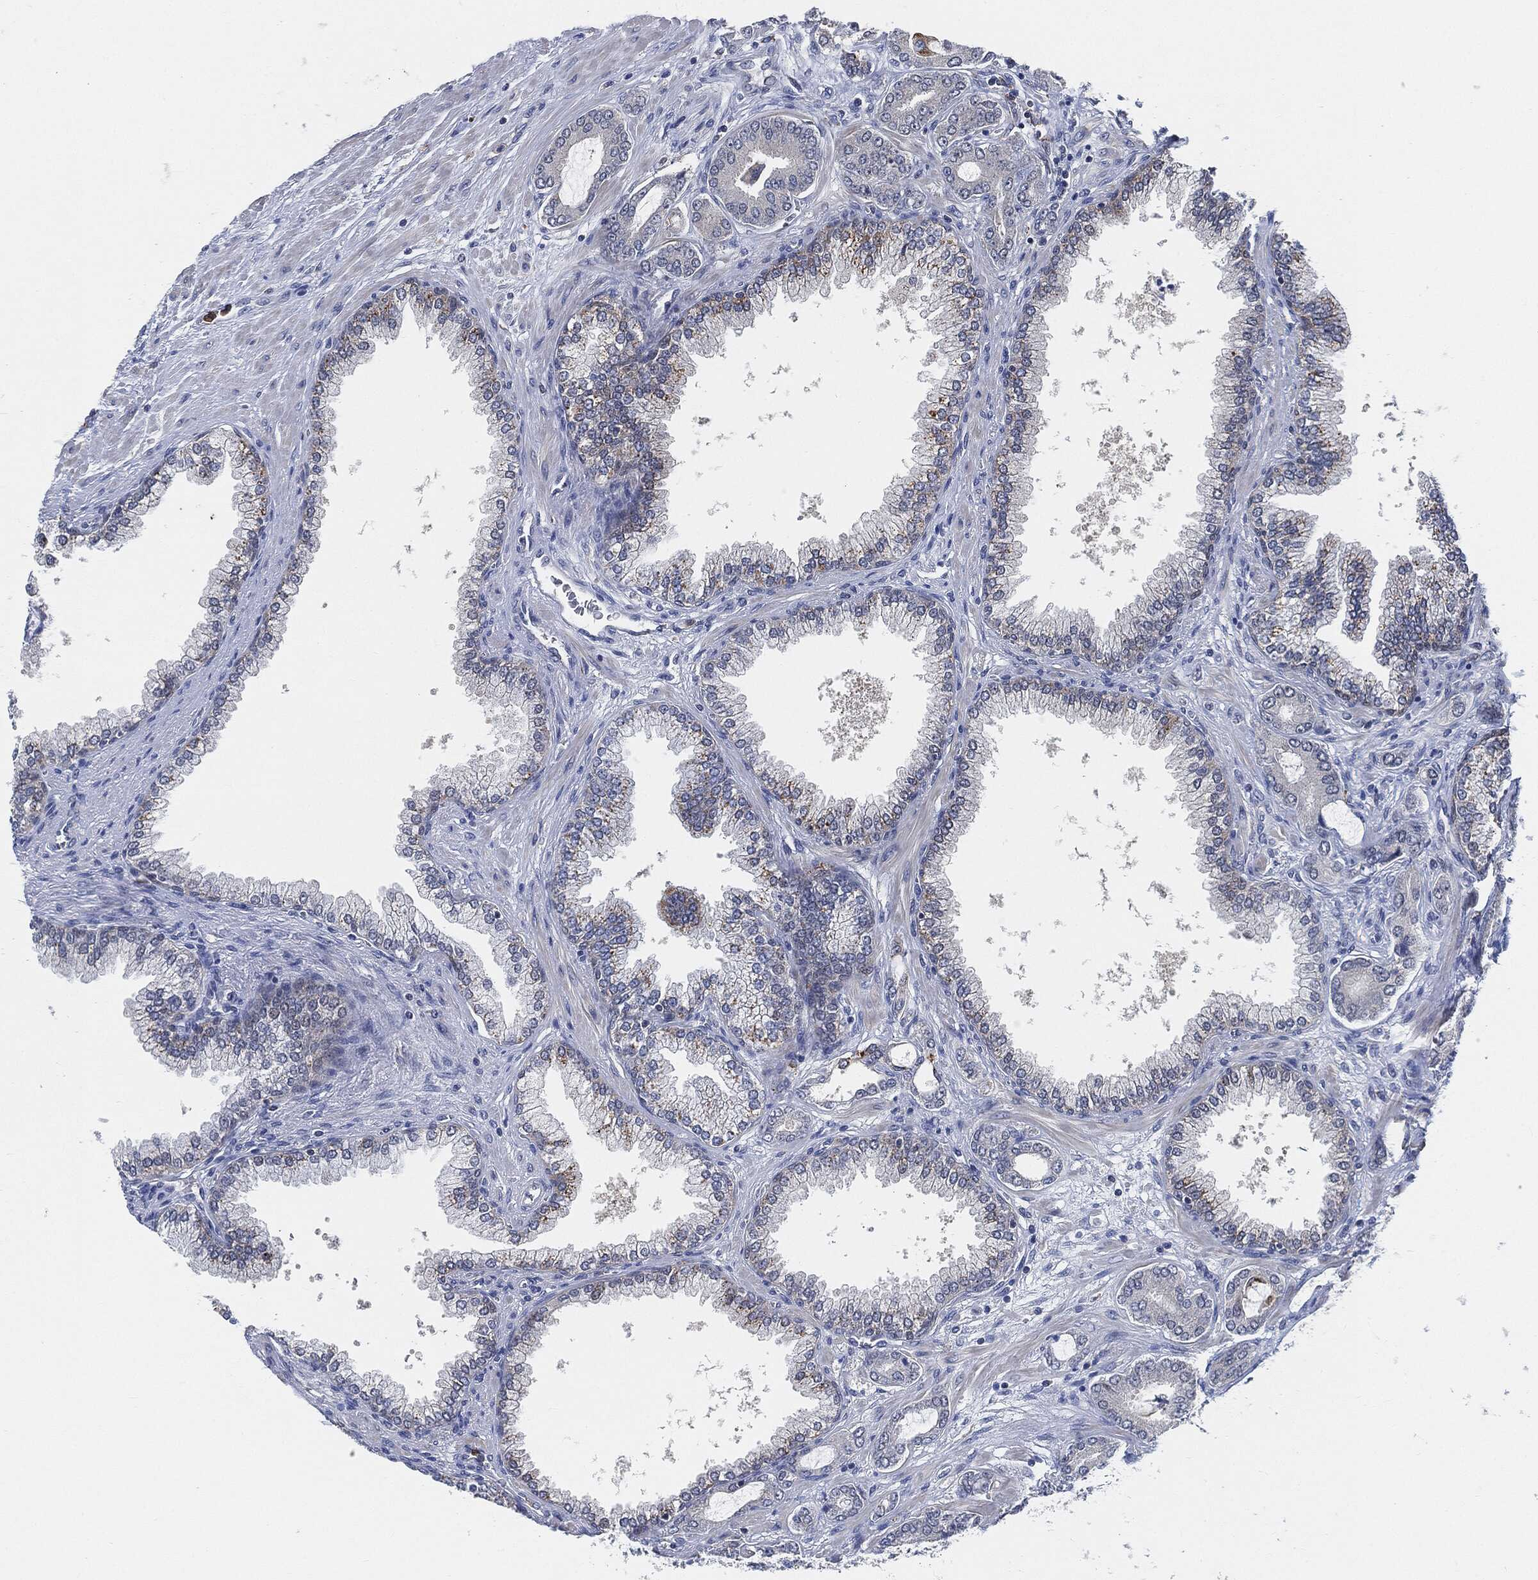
{"staining": {"intensity": "strong", "quantity": "<25%", "location": "cytoplasmic/membranous"}, "tissue": "prostate cancer", "cell_type": "Tumor cells", "image_type": "cancer", "snomed": [{"axis": "morphology", "description": "Adenocarcinoma, Low grade"}, {"axis": "topography", "description": "Prostate"}], "caption": "A high-resolution photomicrograph shows immunohistochemistry (IHC) staining of prostate cancer (adenocarcinoma (low-grade)), which reveals strong cytoplasmic/membranous expression in approximately <25% of tumor cells.", "gene": "VSIG4", "patient": {"sex": "male", "age": 68}}